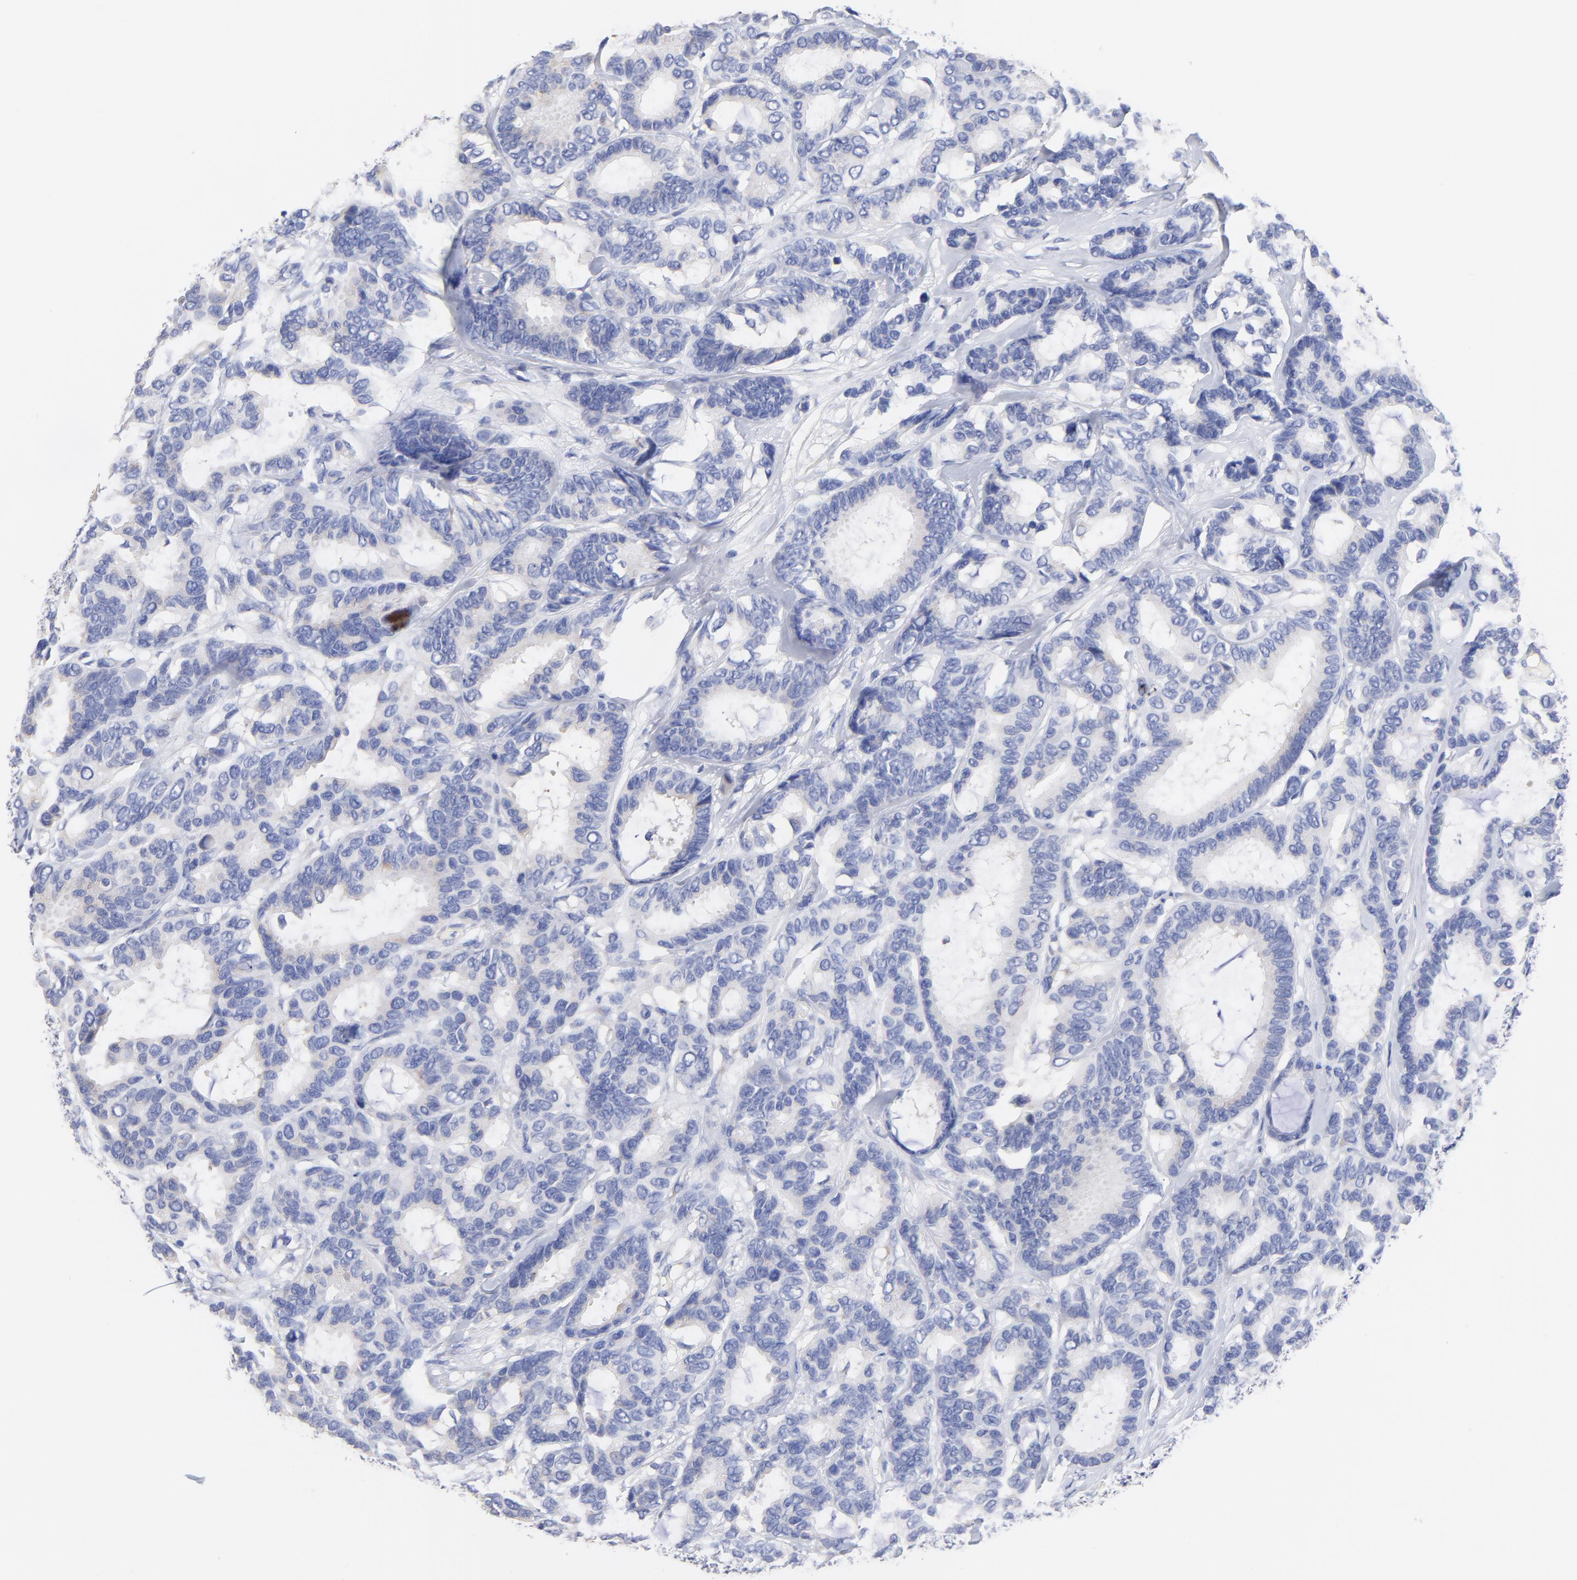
{"staining": {"intensity": "negative", "quantity": "none", "location": "none"}, "tissue": "breast cancer", "cell_type": "Tumor cells", "image_type": "cancer", "snomed": [{"axis": "morphology", "description": "Duct carcinoma"}, {"axis": "topography", "description": "Breast"}], "caption": "This is a histopathology image of immunohistochemistry staining of breast cancer (intraductal carcinoma), which shows no expression in tumor cells. (DAB immunohistochemistry, high magnification).", "gene": "LAX1", "patient": {"sex": "female", "age": 87}}